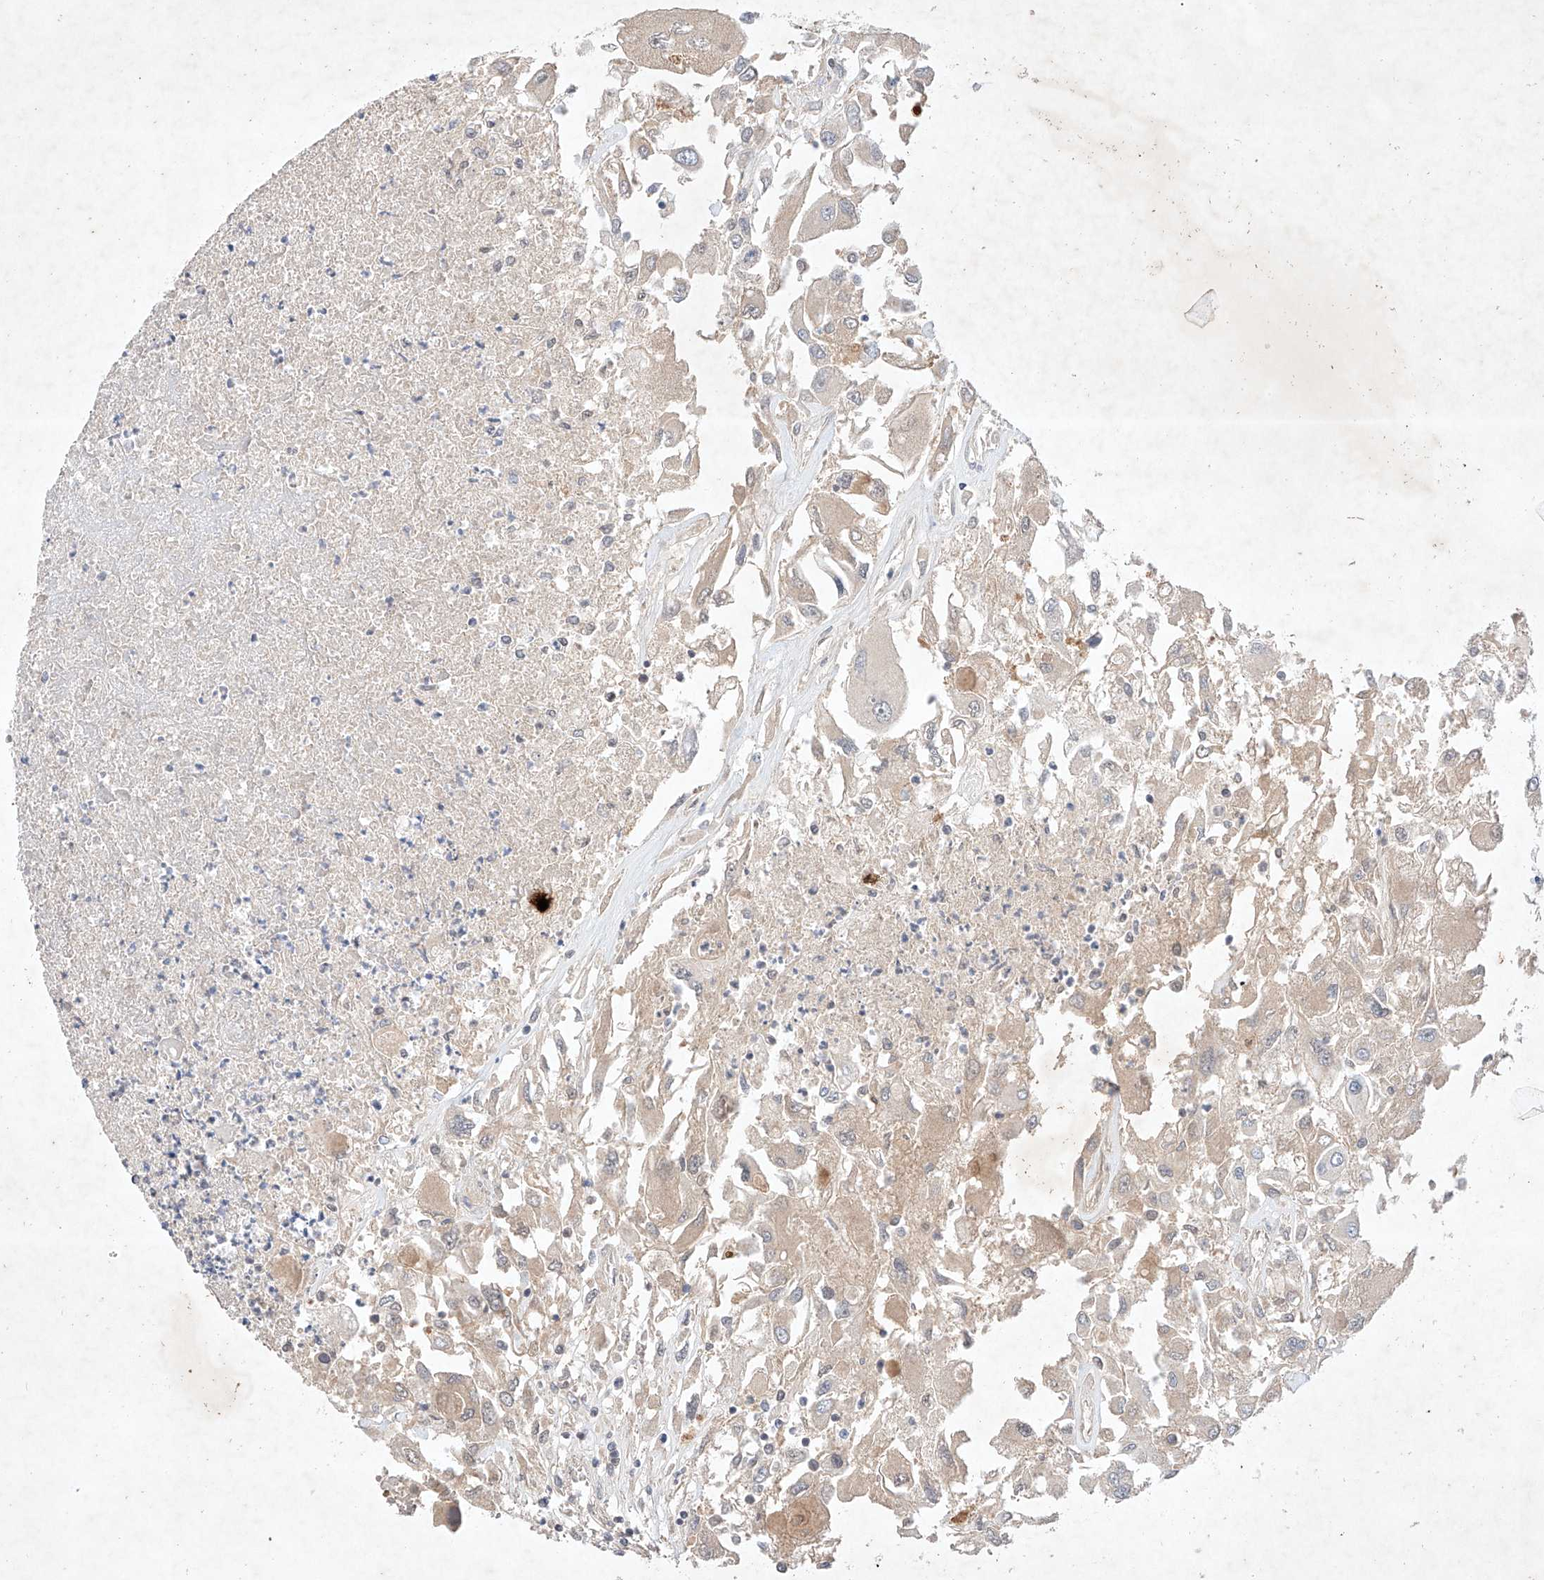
{"staining": {"intensity": "weak", "quantity": "<25%", "location": "cytoplasmic/membranous"}, "tissue": "renal cancer", "cell_type": "Tumor cells", "image_type": "cancer", "snomed": [{"axis": "morphology", "description": "Adenocarcinoma, NOS"}, {"axis": "topography", "description": "Kidney"}], "caption": "Tumor cells are negative for brown protein staining in renal adenocarcinoma.", "gene": "ZNF124", "patient": {"sex": "female", "age": 52}}